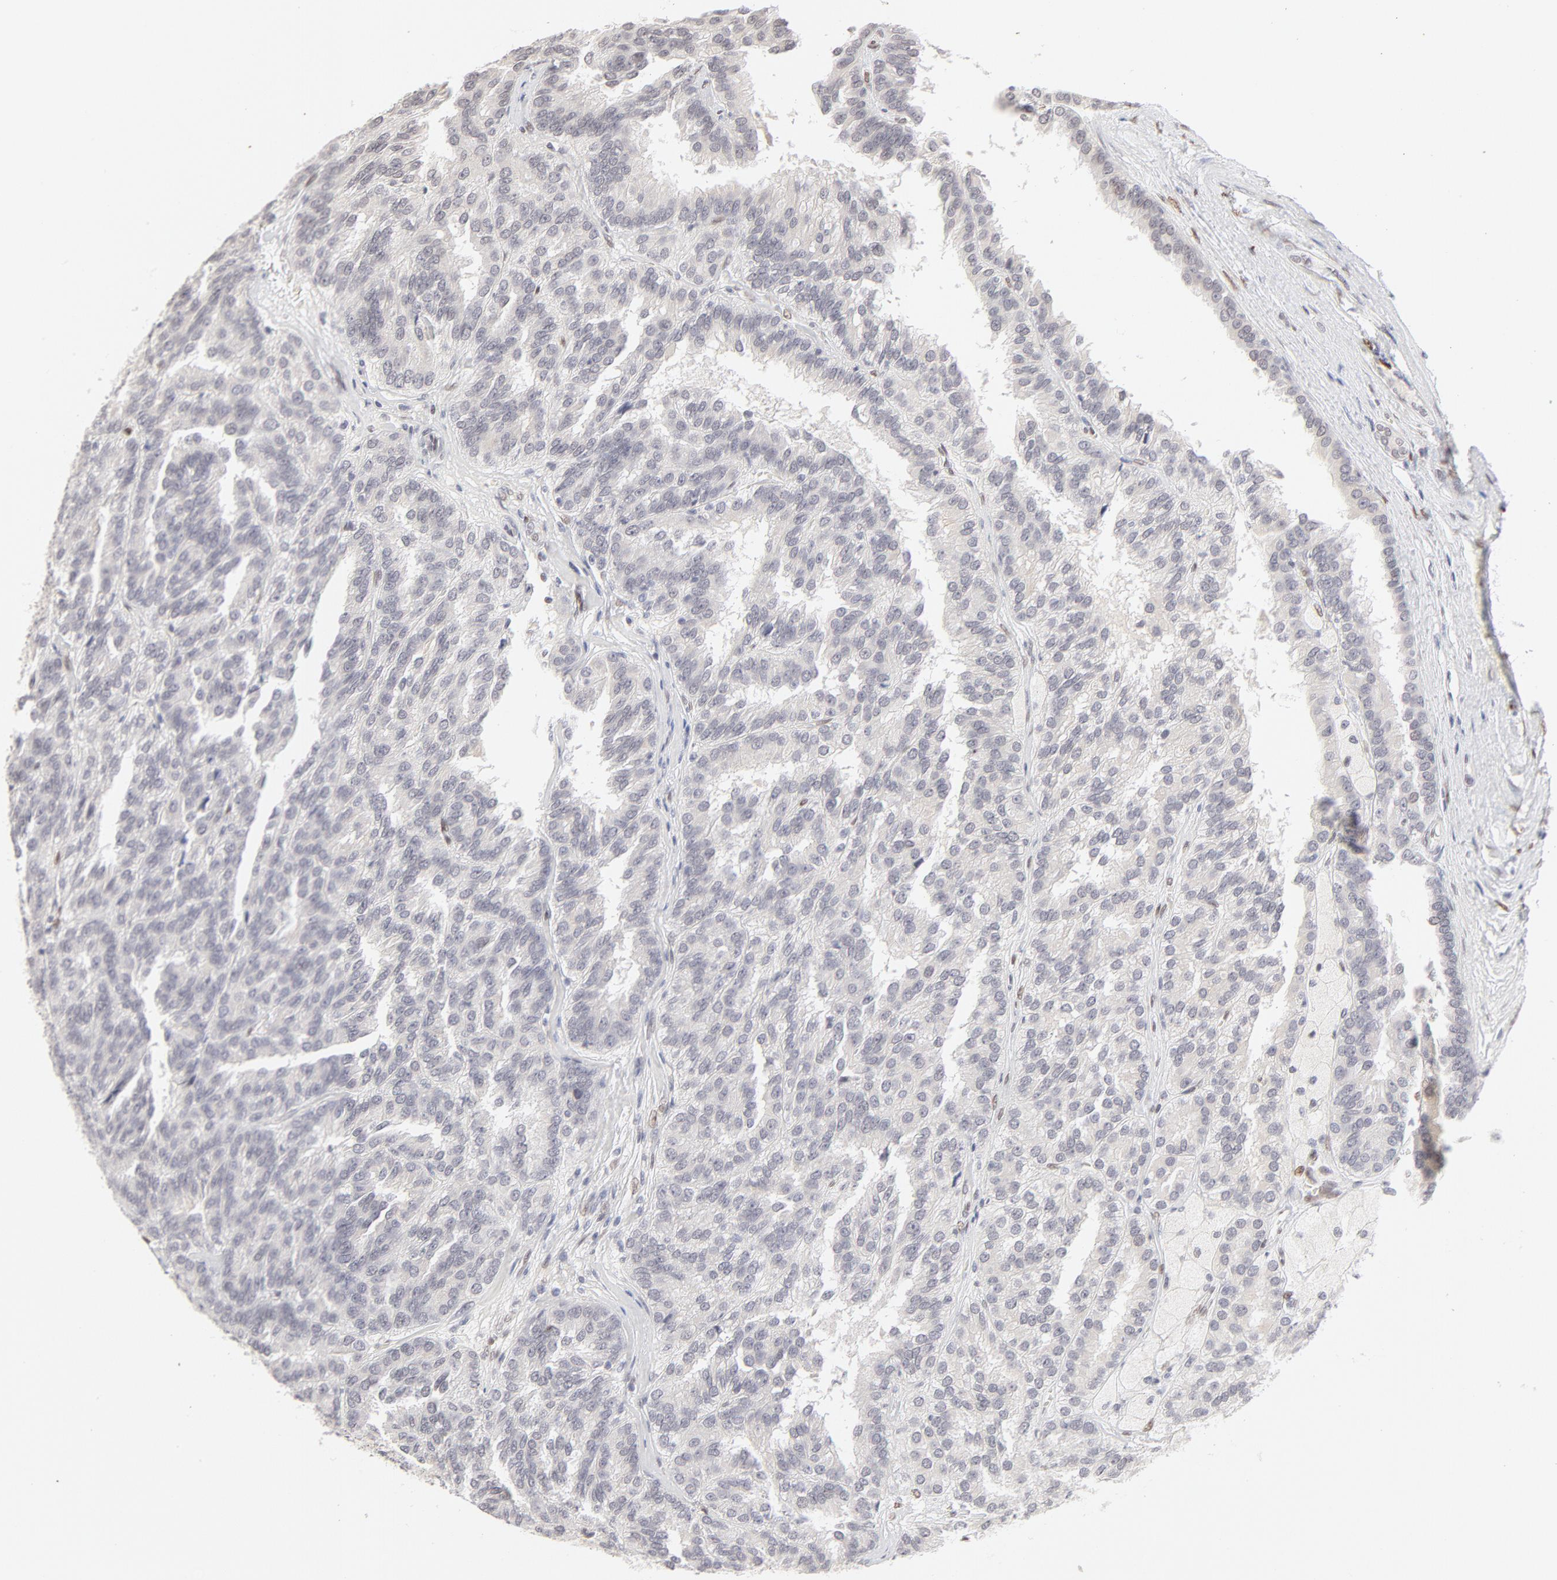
{"staining": {"intensity": "negative", "quantity": "none", "location": "none"}, "tissue": "renal cancer", "cell_type": "Tumor cells", "image_type": "cancer", "snomed": [{"axis": "morphology", "description": "Adenocarcinoma, NOS"}, {"axis": "topography", "description": "Kidney"}], "caption": "Immunohistochemistry image of neoplastic tissue: human adenocarcinoma (renal) stained with DAB exhibits no significant protein positivity in tumor cells.", "gene": "PBX3", "patient": {"sex": "male", "age": 46}}